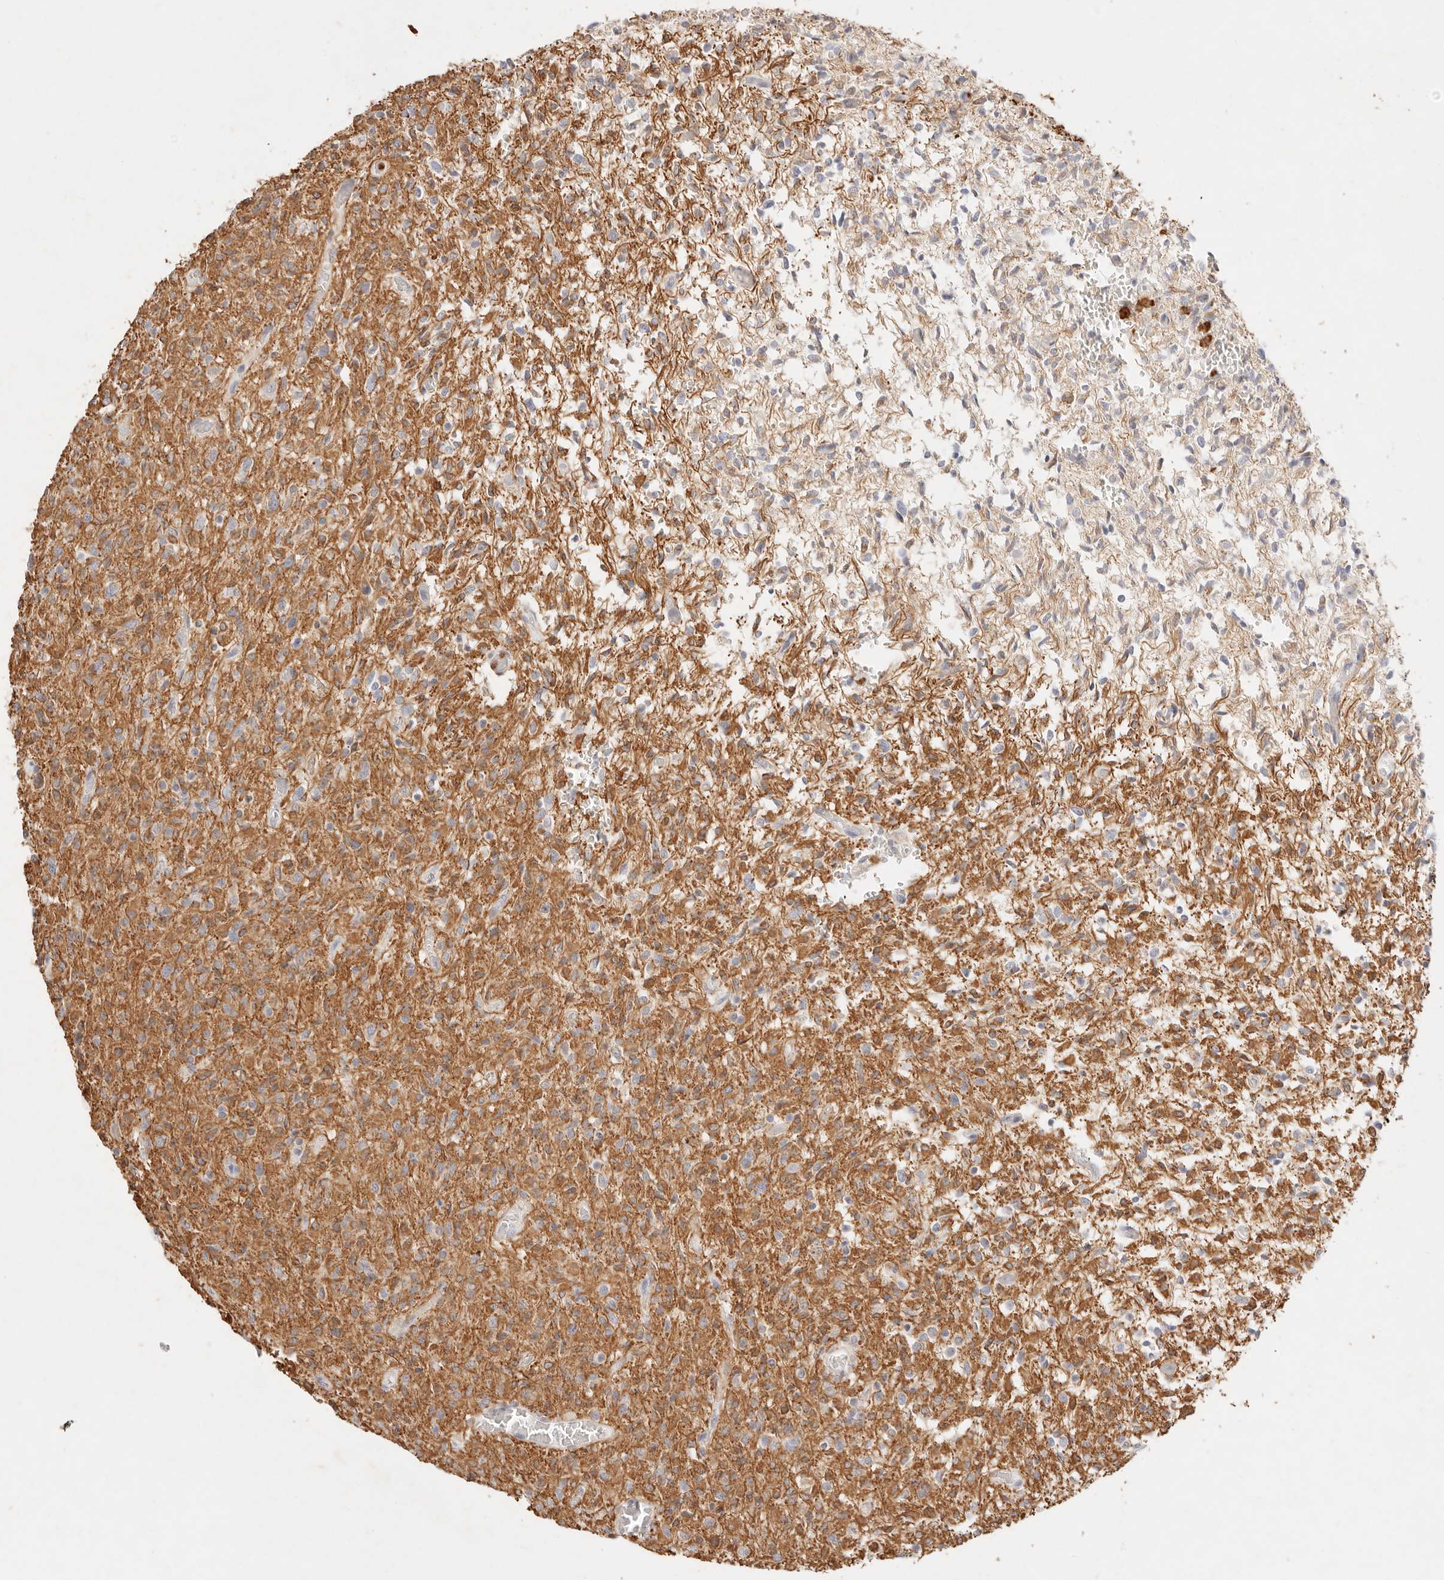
{"staining": {"intensity": "moderate", "quantity": "25%-75%", "location": "cytoplasmic/membranous"}, "tissue": "glioma", "cell_type": "Tumor cells", "image_type": "cancer", "snomed": [{"axis": "morphology", "description": "Glioma, malignant, High grade"}, {"axis": "topography", "description": "Brain"}], "caption": "DAB immunohistochemical staining of malignant high-grade glioma reveals moderate cytoplasmic/membranous protein positivity in about 25%-75% of tumor cells.", "gene": "GPR84", "patient": {"sex": "female", "age": 57}}